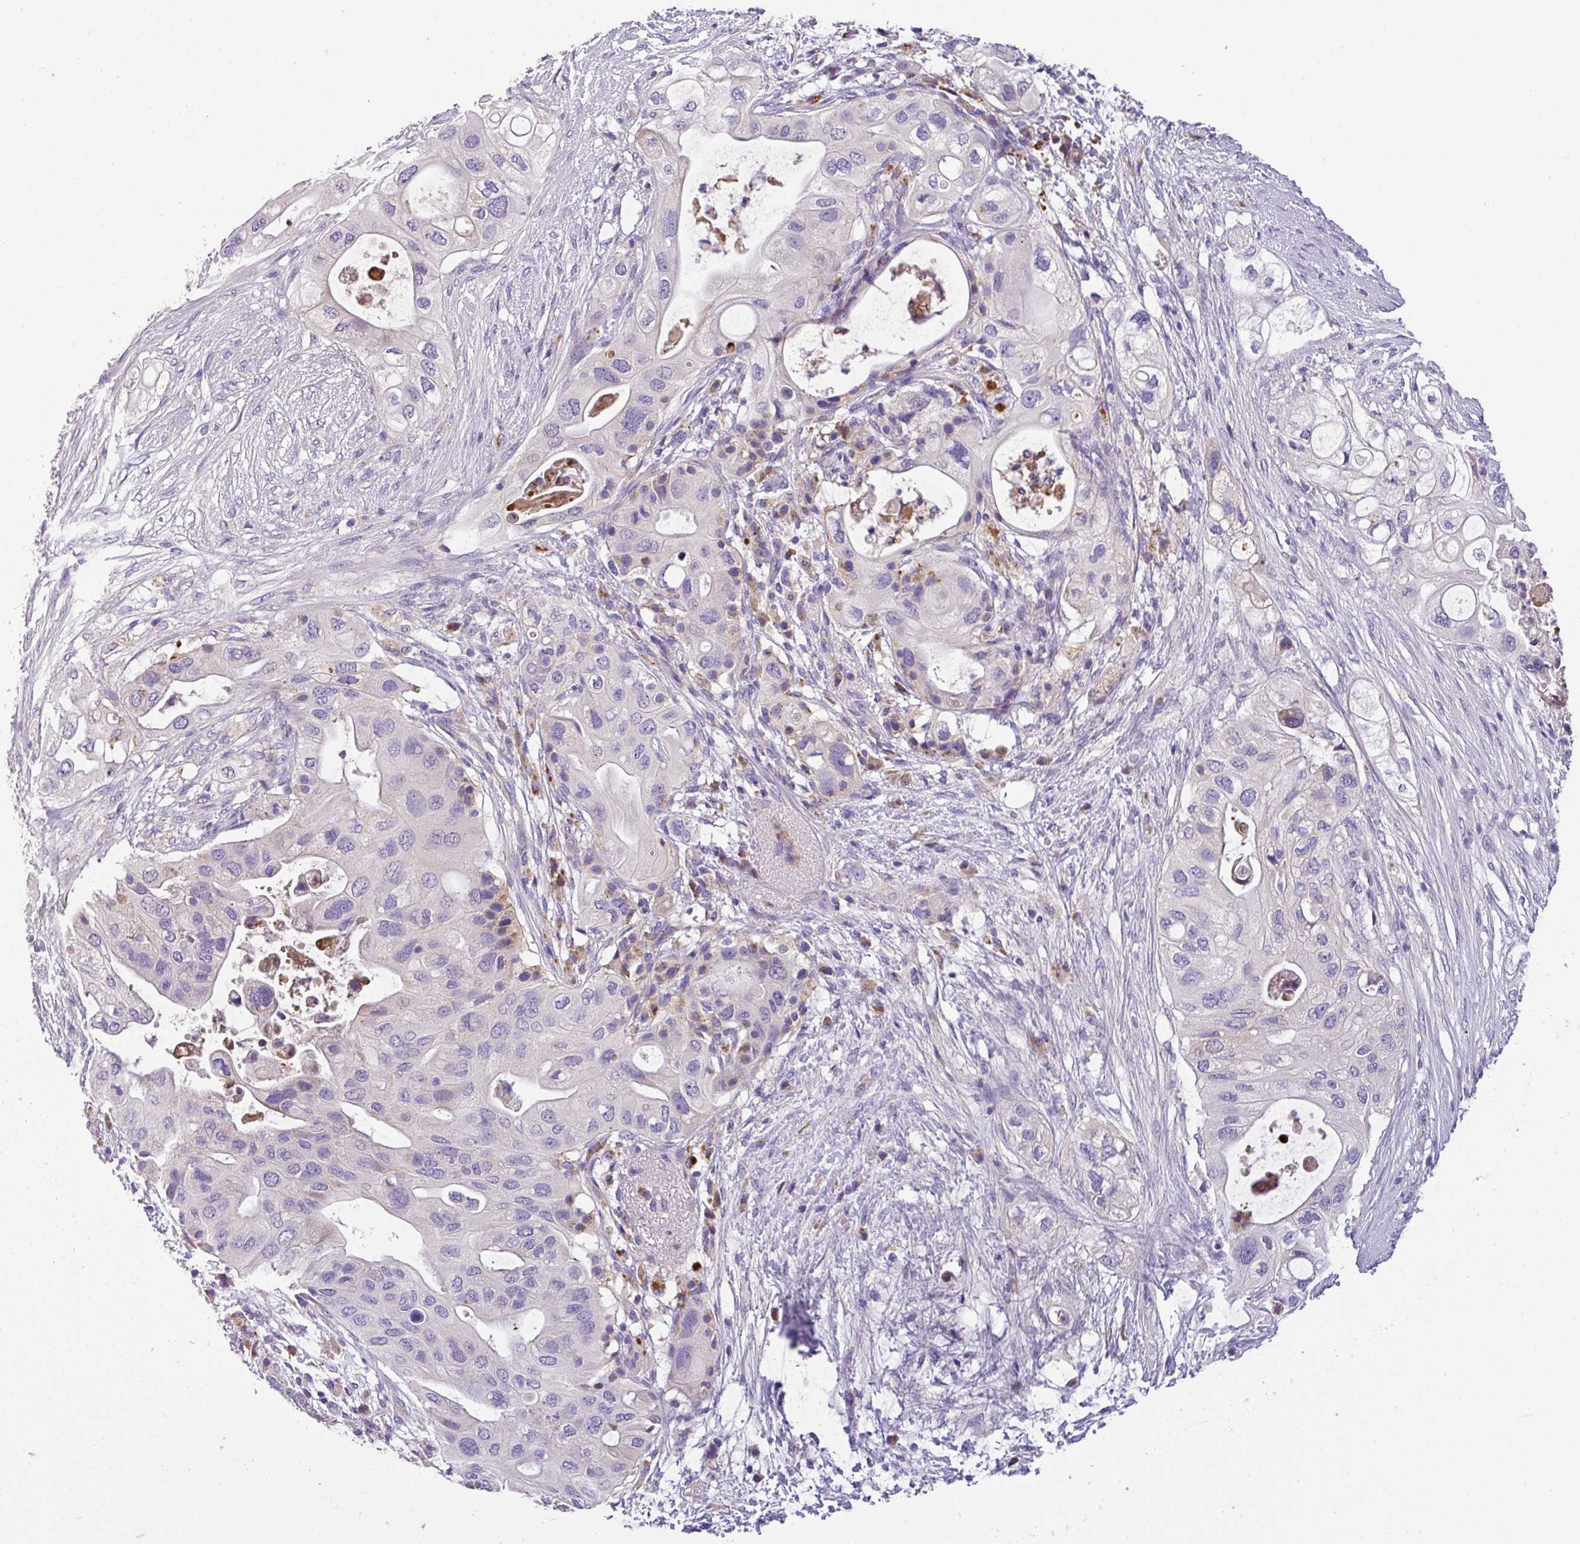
{"staining": {"intensity": "negative", "quantity": "none", "location": "none"}, "tissue": "pancreatic cancer", "cell_type": "Tumor cells", "image_type": "cancer", "snomed": [{"axis": "morphology", "description": "Adenocarcinoma, NOS"}, {"axis": "topography", "description": "Pancreas"}], "caption": "Micrograph shows no significant protein staining in tumor cells of adenocarcinoma (pancreatic).", "gene": "ANXA2R", "patient": {"sex": "female", "age": 72}}